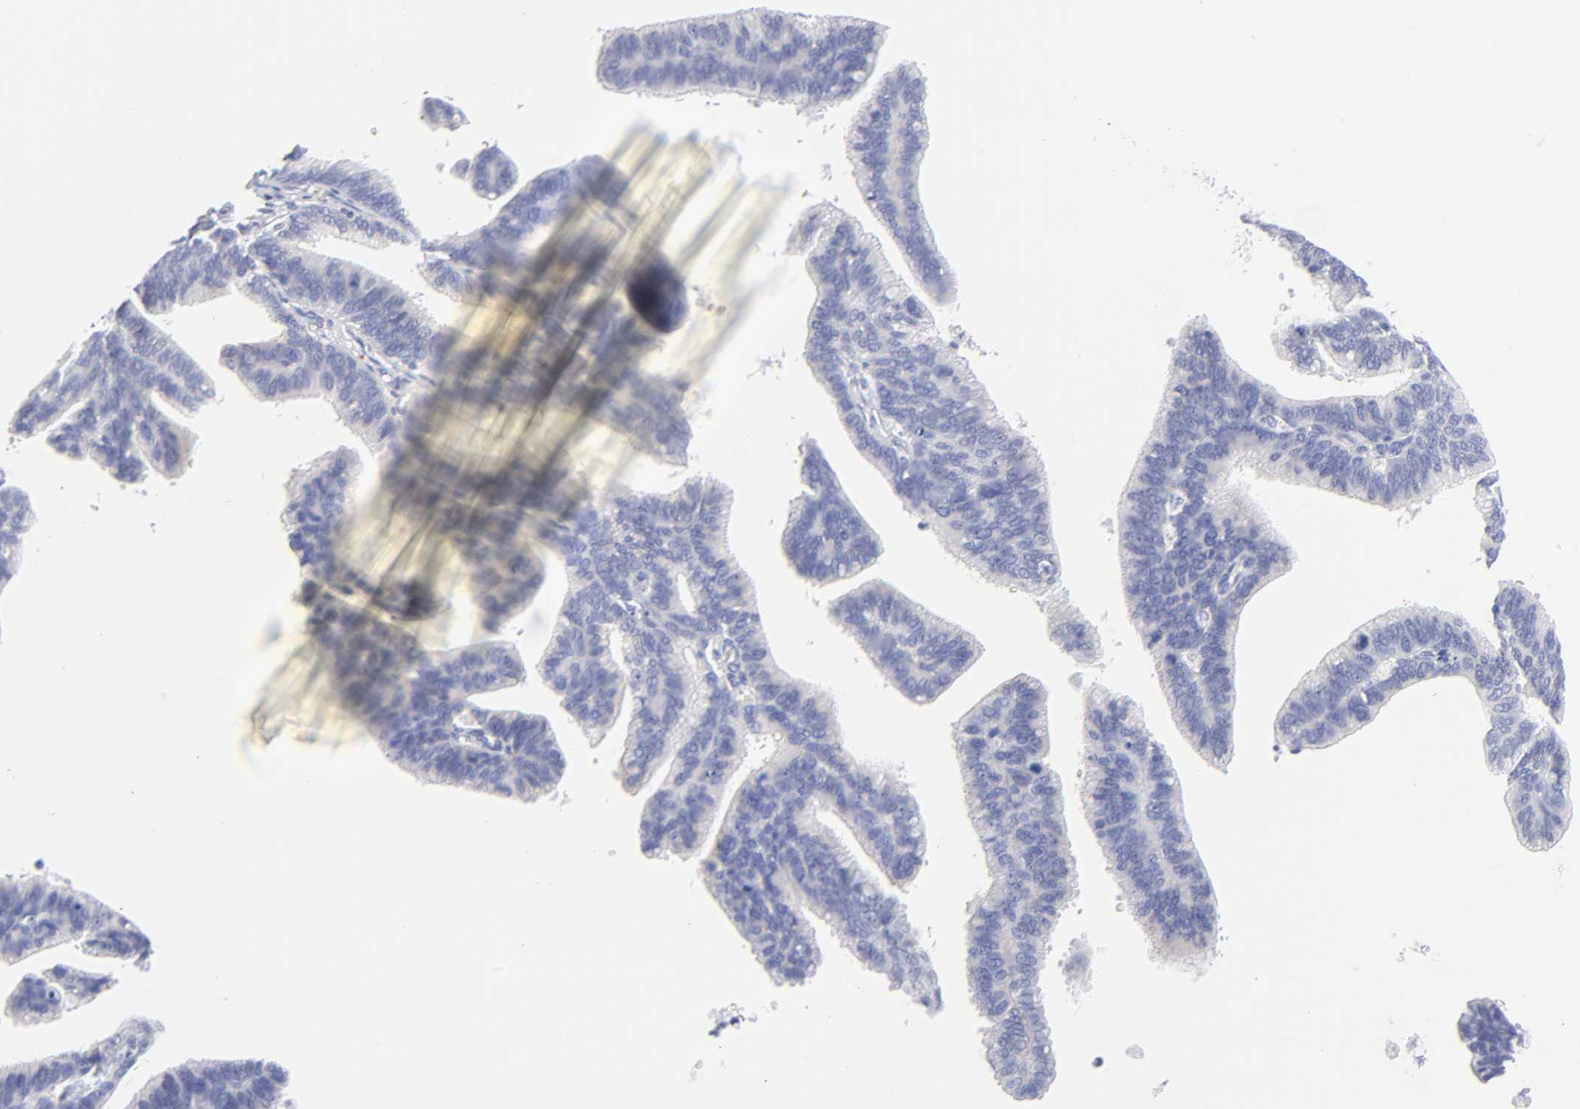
{"staining": {"intensity": "negative", "quantity": "none", "location": "none"}, "tissue": "cervical cancer", "cell_type": "Tumor cells", "image_type": "cancer", "snomed": [{"axis": "morphology", "description": "Adenocarcinoma, NOS"}, {"axis": "topography", "description": "Cervix"}], "caption": "High magnification brightfield microscopy of cervical cancer (adenocarcinoma) stained with DAB (brown) and counterstained with hematoxylin (blue): tumor cells show no significant positivity. (DAB (3,3'-diaminobenzidine) IHC with hematoxylin counter stain).", "gene": "DUSP9", "patient": {"sex": "female", "age": 47}}